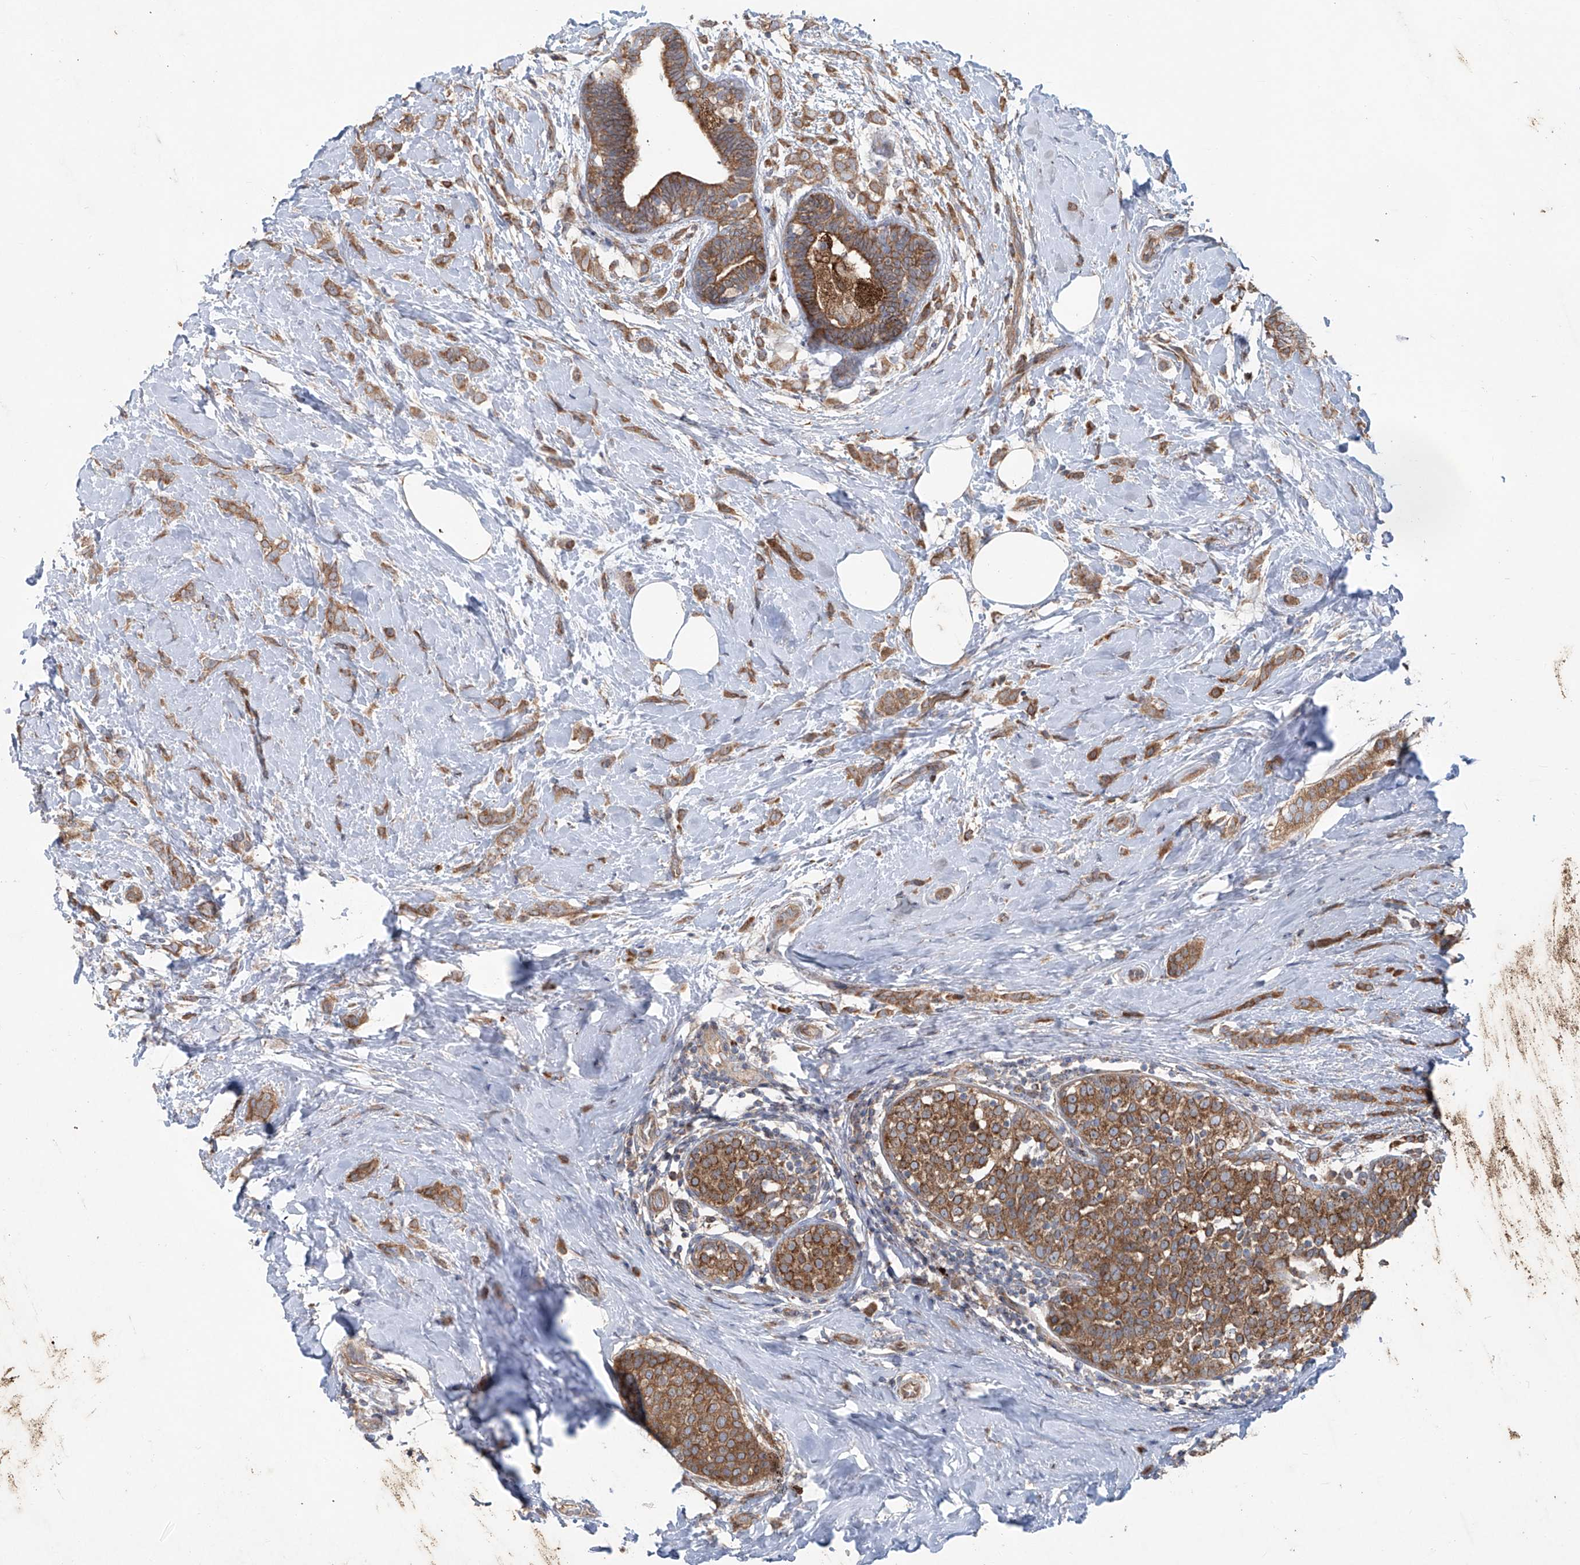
{"staining": {"intensity": "moderate", "quantity": ">75%", "location": "cytoplasmic/membranous"}, "tissue": "breast cancer", "cell_type": "Tumor cells", "image_type": "cancer", "snomed": [{"axis": "morphology", "description": "Lobular carcinoma, in situ"}, {"axis": "morphology", "description": "Lobular carcinoma"}, {"axis": "topography", "description": "Breast"}], "caption": "Moderate cytoplasmic/membranous protein positivity is seen in about >75% of tumor cells in breast lobular carcinoma in situ. (Stains: DAB in brown, nuclei in blue, Microscopy: brightfield microscopy at high magnification).", "gene": "KLC4", "patient": {"sex": "female", "age": 41}}